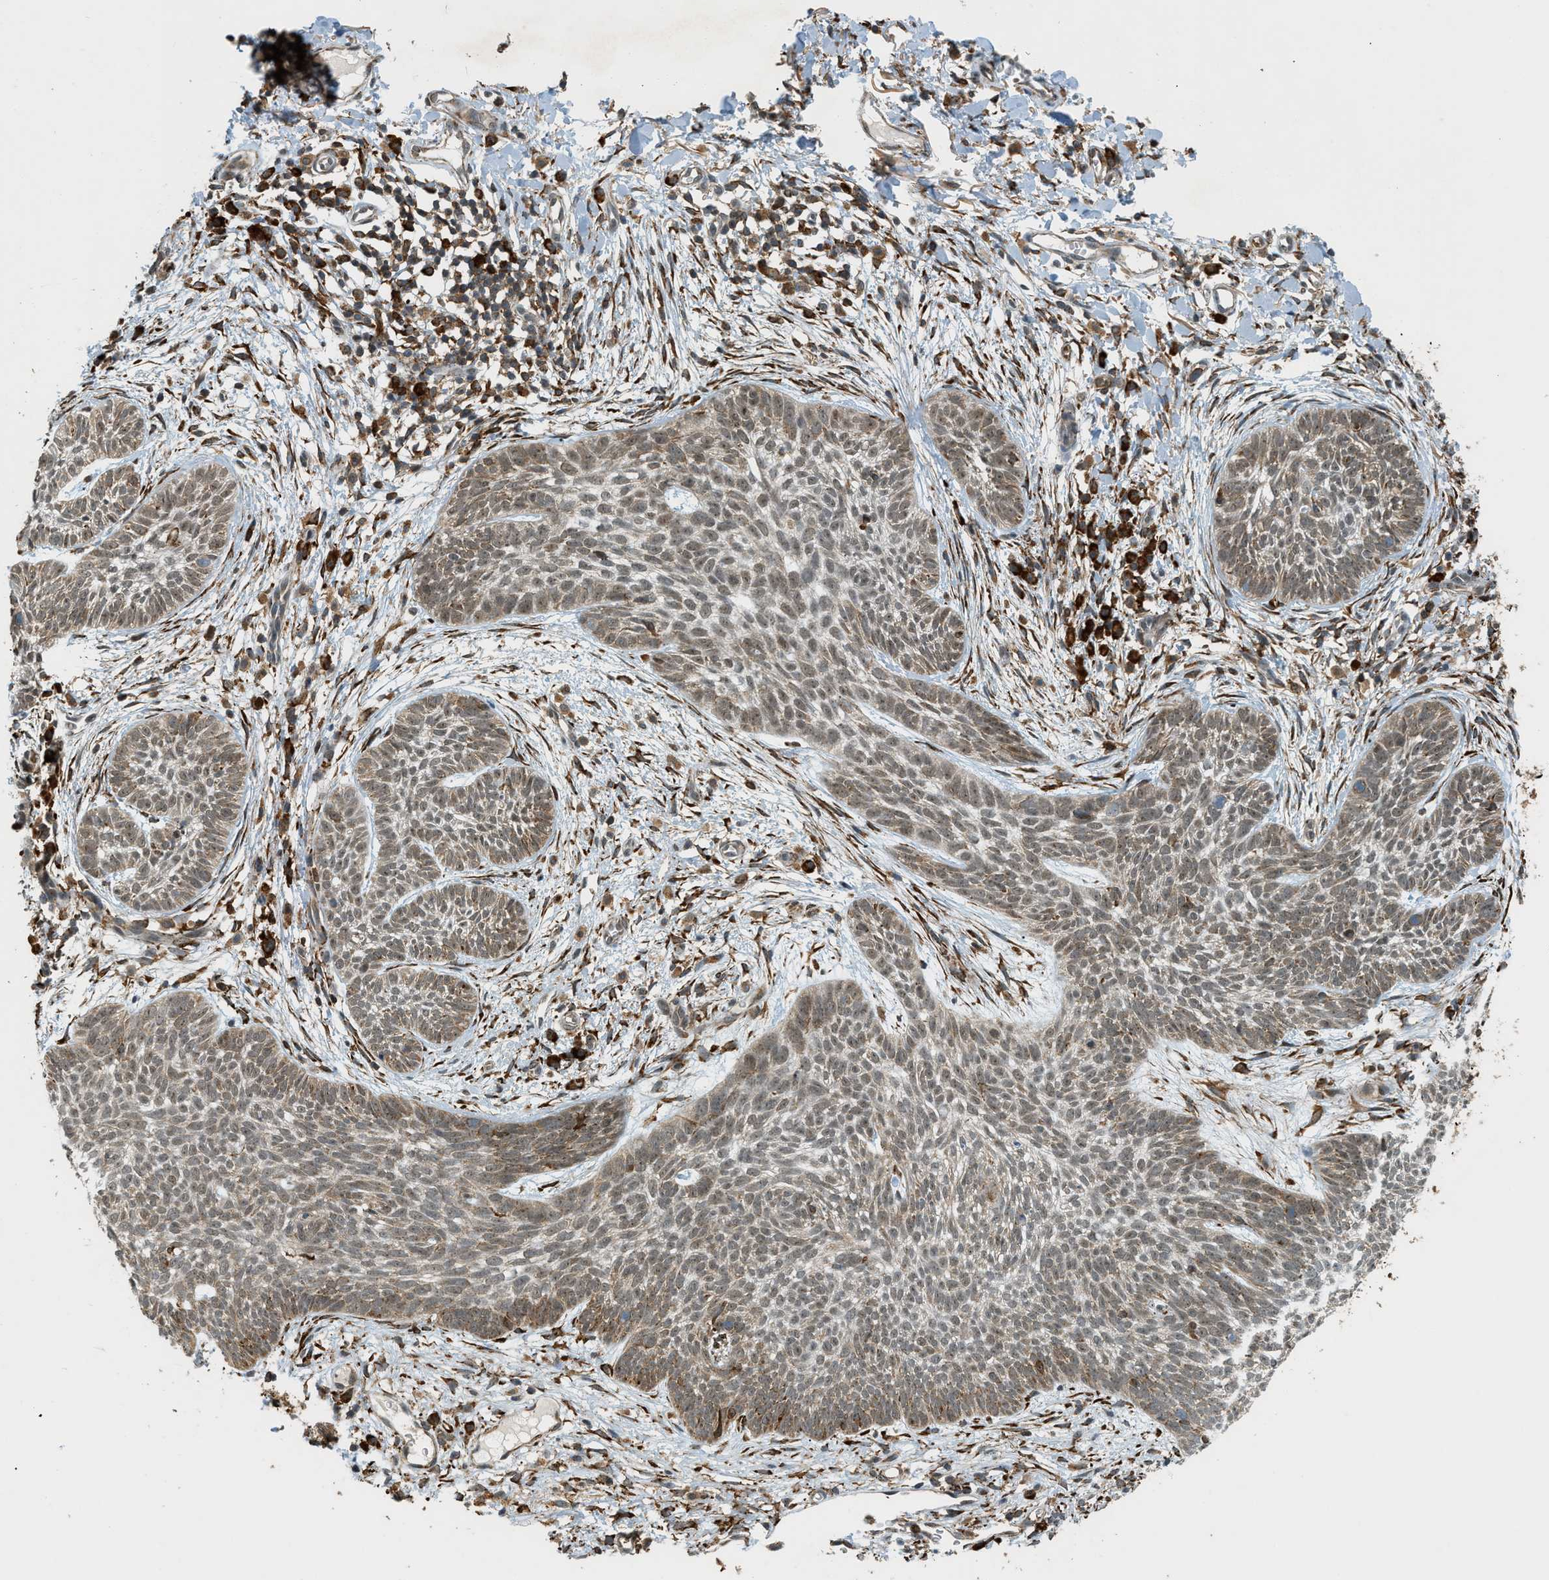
{"staining": {"intensity": "weak", "quantity": ">75%", "location": "nuclear"}, "tissue": "skin cancer", "cell_type": "Tumor cells", "image_type": "cancer", "snomed": [{"axis": "morphology", "description": "Basal cell carcinoma"}, {"axis": "topography", "description": "Skin"}], "caption": "Immunohistochemistry (IHC) (DAB (3,3'-diaminobenzidine)) staining of human skin cancer reveals weak nuclear protein staining in about >75% of tumor cells. The staining is performed using DAB brown chromogen to label protein expression. The nuclei are counter-stained blue using hematoxylin.", "gene": "SEMA4D", "patient": {"sex": "female", "age": 59}}